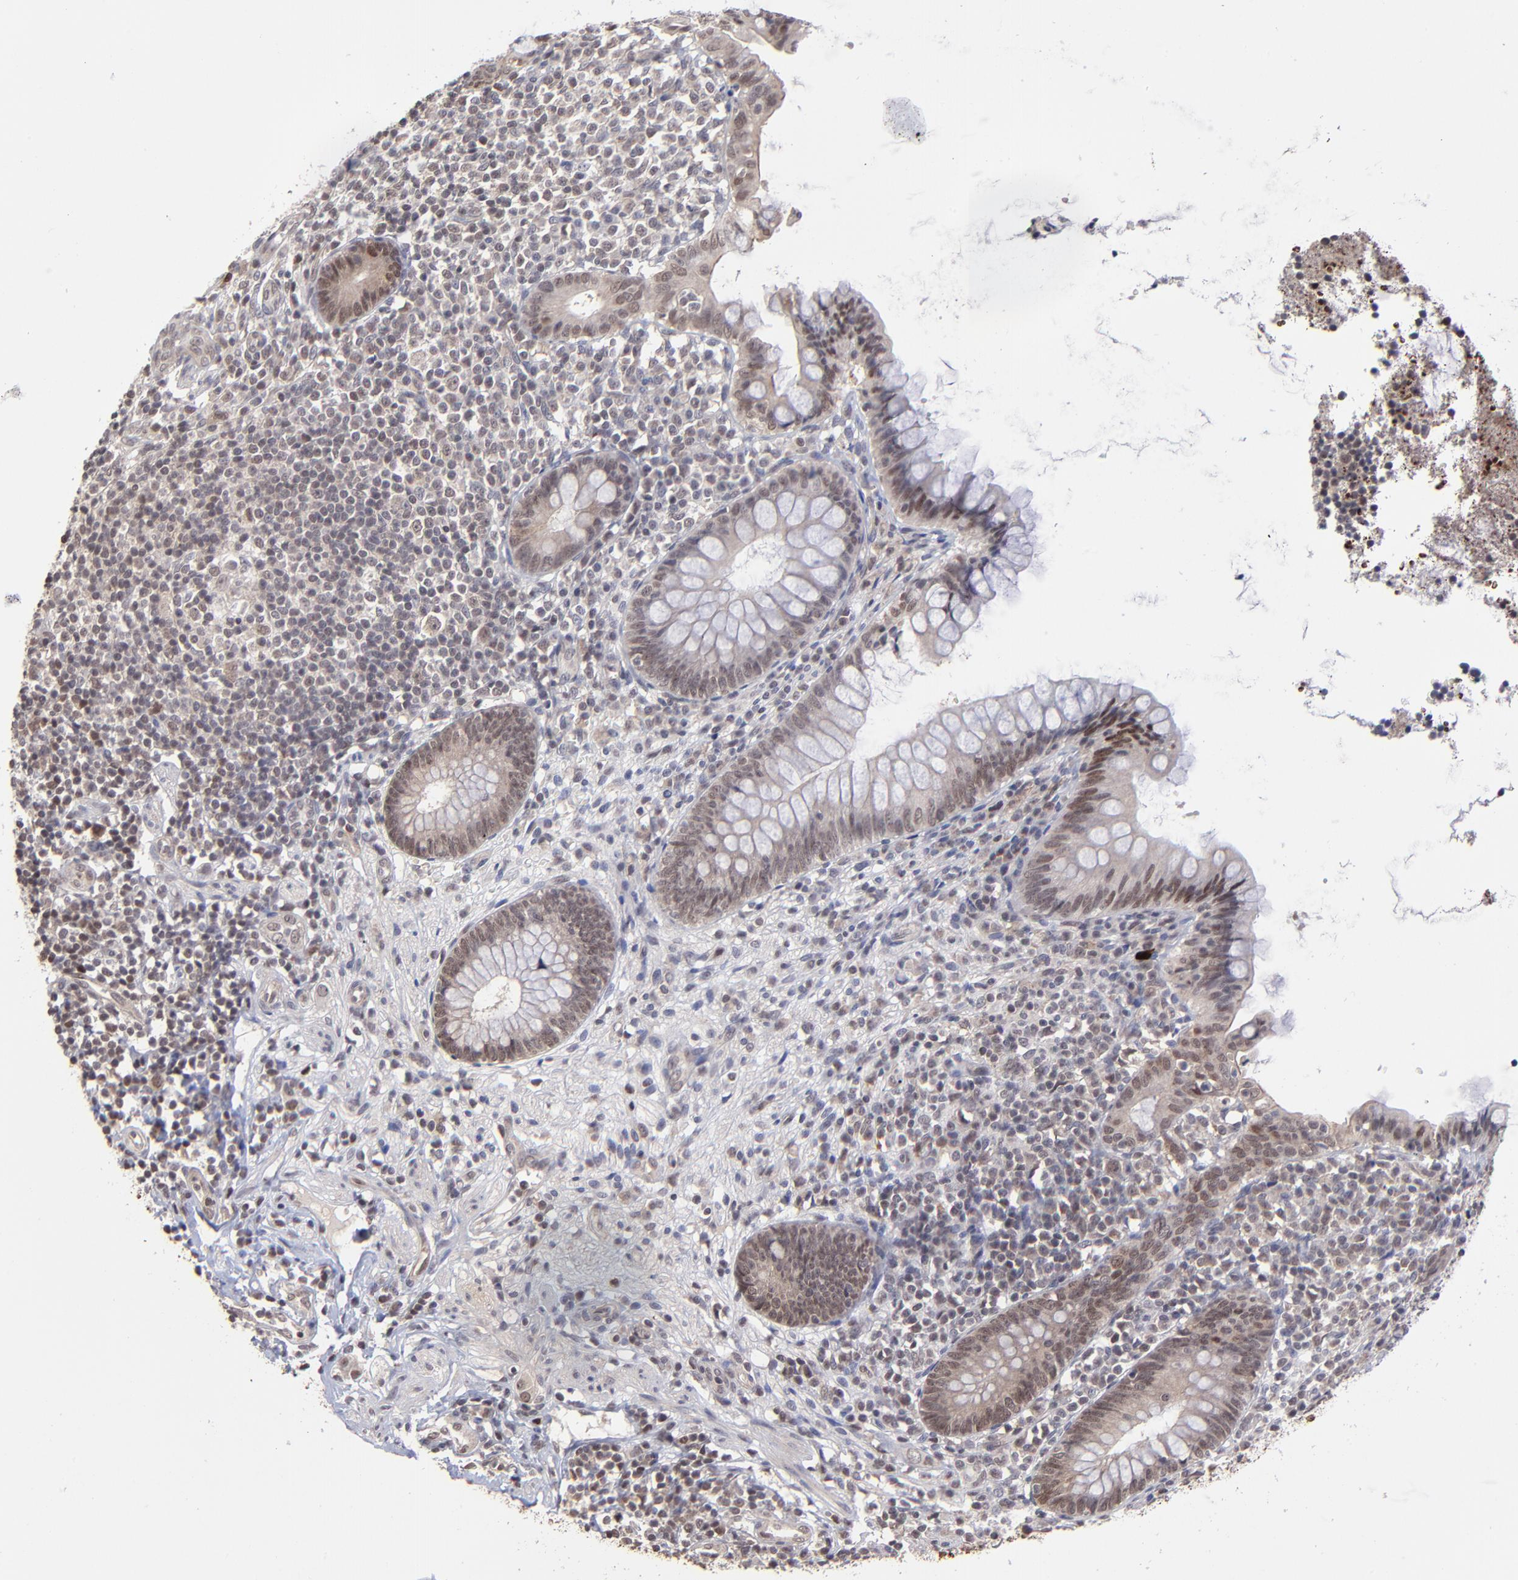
{"staining": {"intensity": "moderate", "quantity": ">75%", "location": "cytoplasmic/membranous,nuclear"}, "tissue": "appendix", "cell_type": "Glandular cells", "image_type": "normal", "snomed": [{"axis": "morphology", "description": "Normal tissue, NOS"}, {"axis": "topography", "description": "Appendix"}], "caption": "Immunohistochemistry (IHC) micrograph of benign appendix stained for a protein (brown), which shows medium levels of moderate cytoplasmic/membranous,nuclear staining in about >75% of glandular cells.", "gene": "ZNF419", "patient": {"sex": "female", "age": 66}}